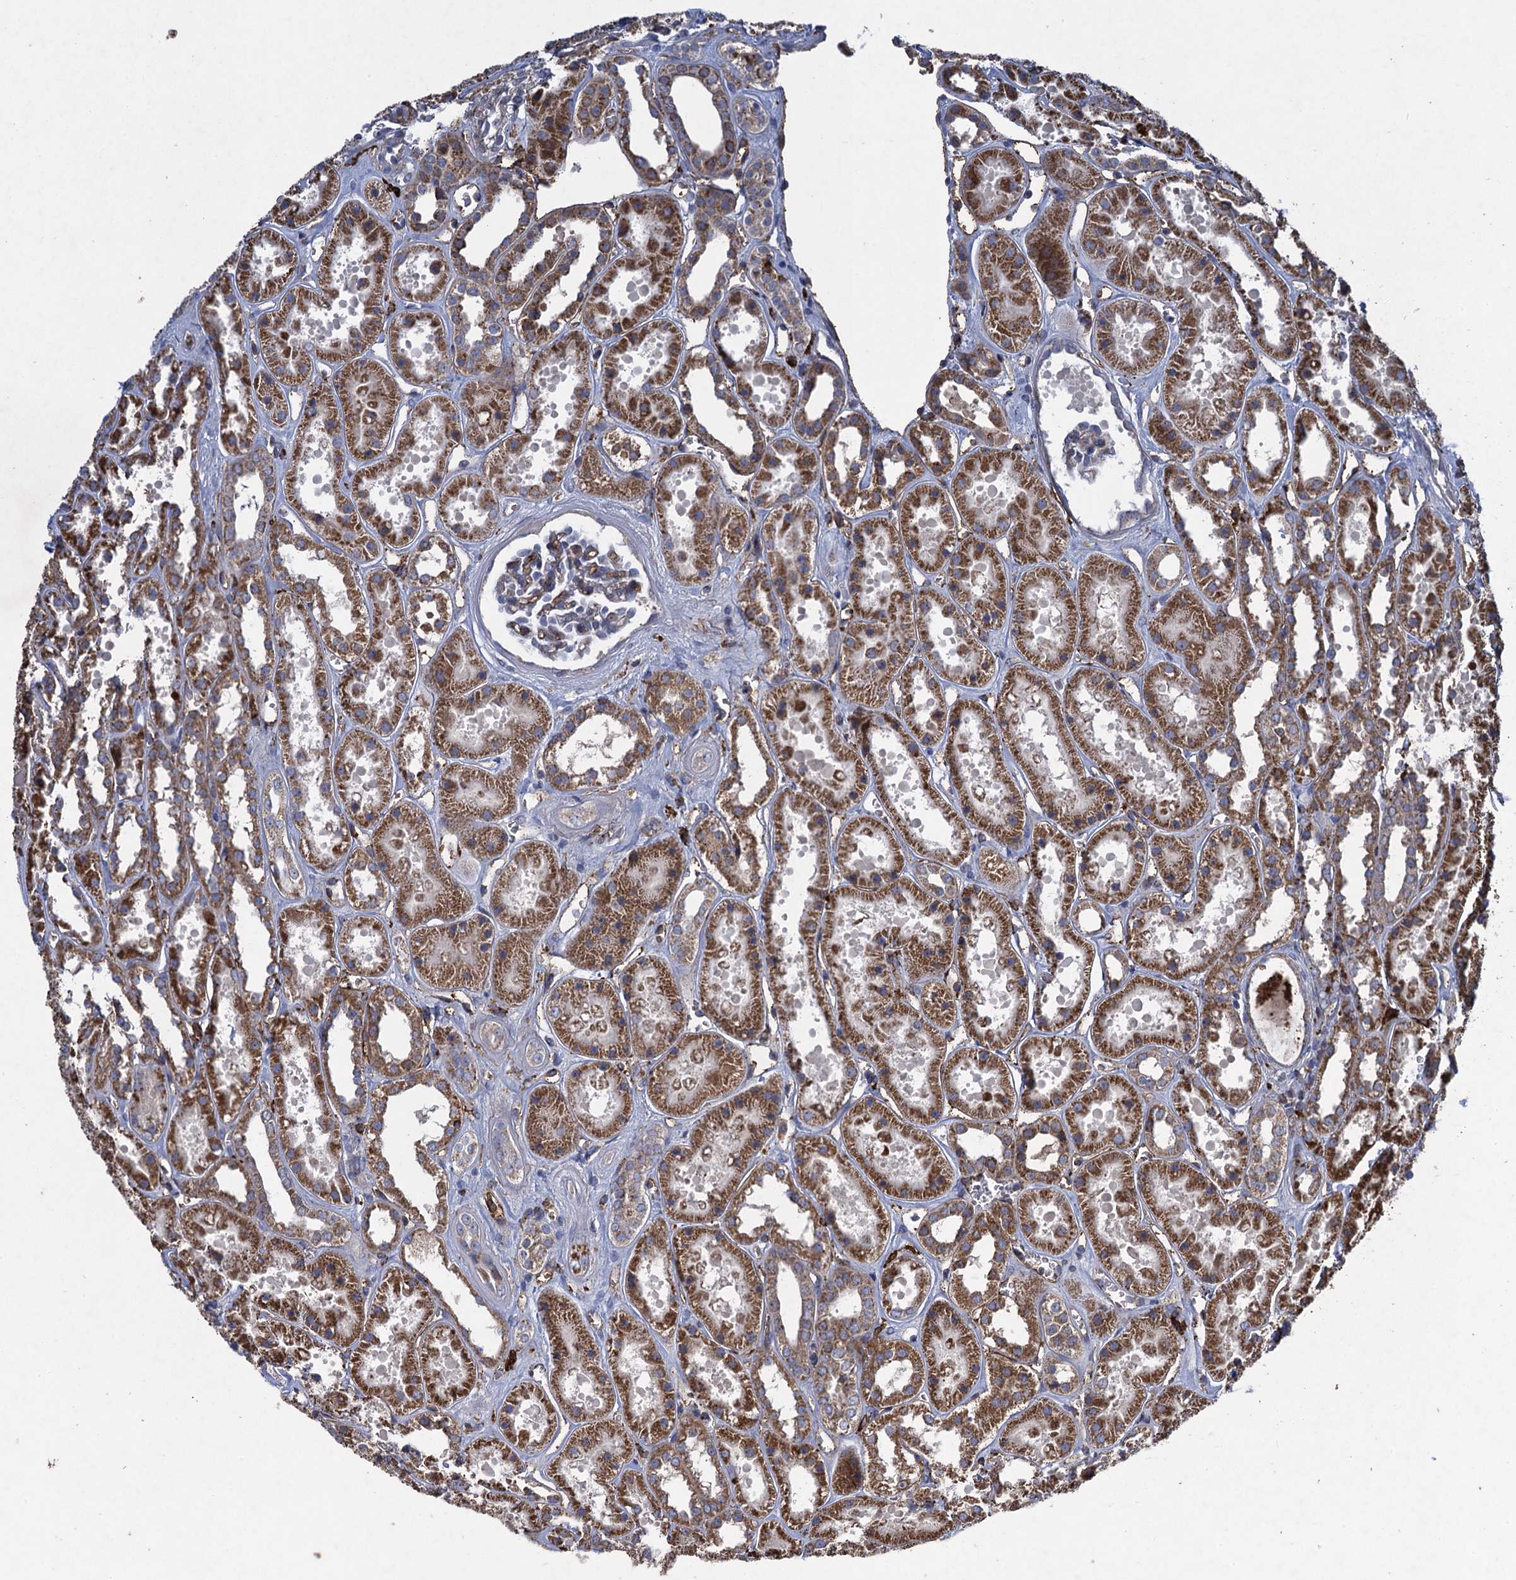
{"staining": {"intensity": "moderate", "quantity": "<25%", "location": "cytoplasmic/membranous"}, "tissue": "kidney", "cell_type": "Cells in glomeruli", "image_type": "normal", "snomed": [{"axis": "morphology", "description": "Normal tissue, NOS"}, {"axis": "topography", "description": "Kidney"}], "caption": "A photomicrograph of kidney stained for a protein shows moderate cytoplasmic/membranous brown staining in cells in glomeruli. The protein is shown in brown color, while the nuclei are stained blue.", "gene": "TXNDC11", "patient": {"sex": "female", "age": 41}}